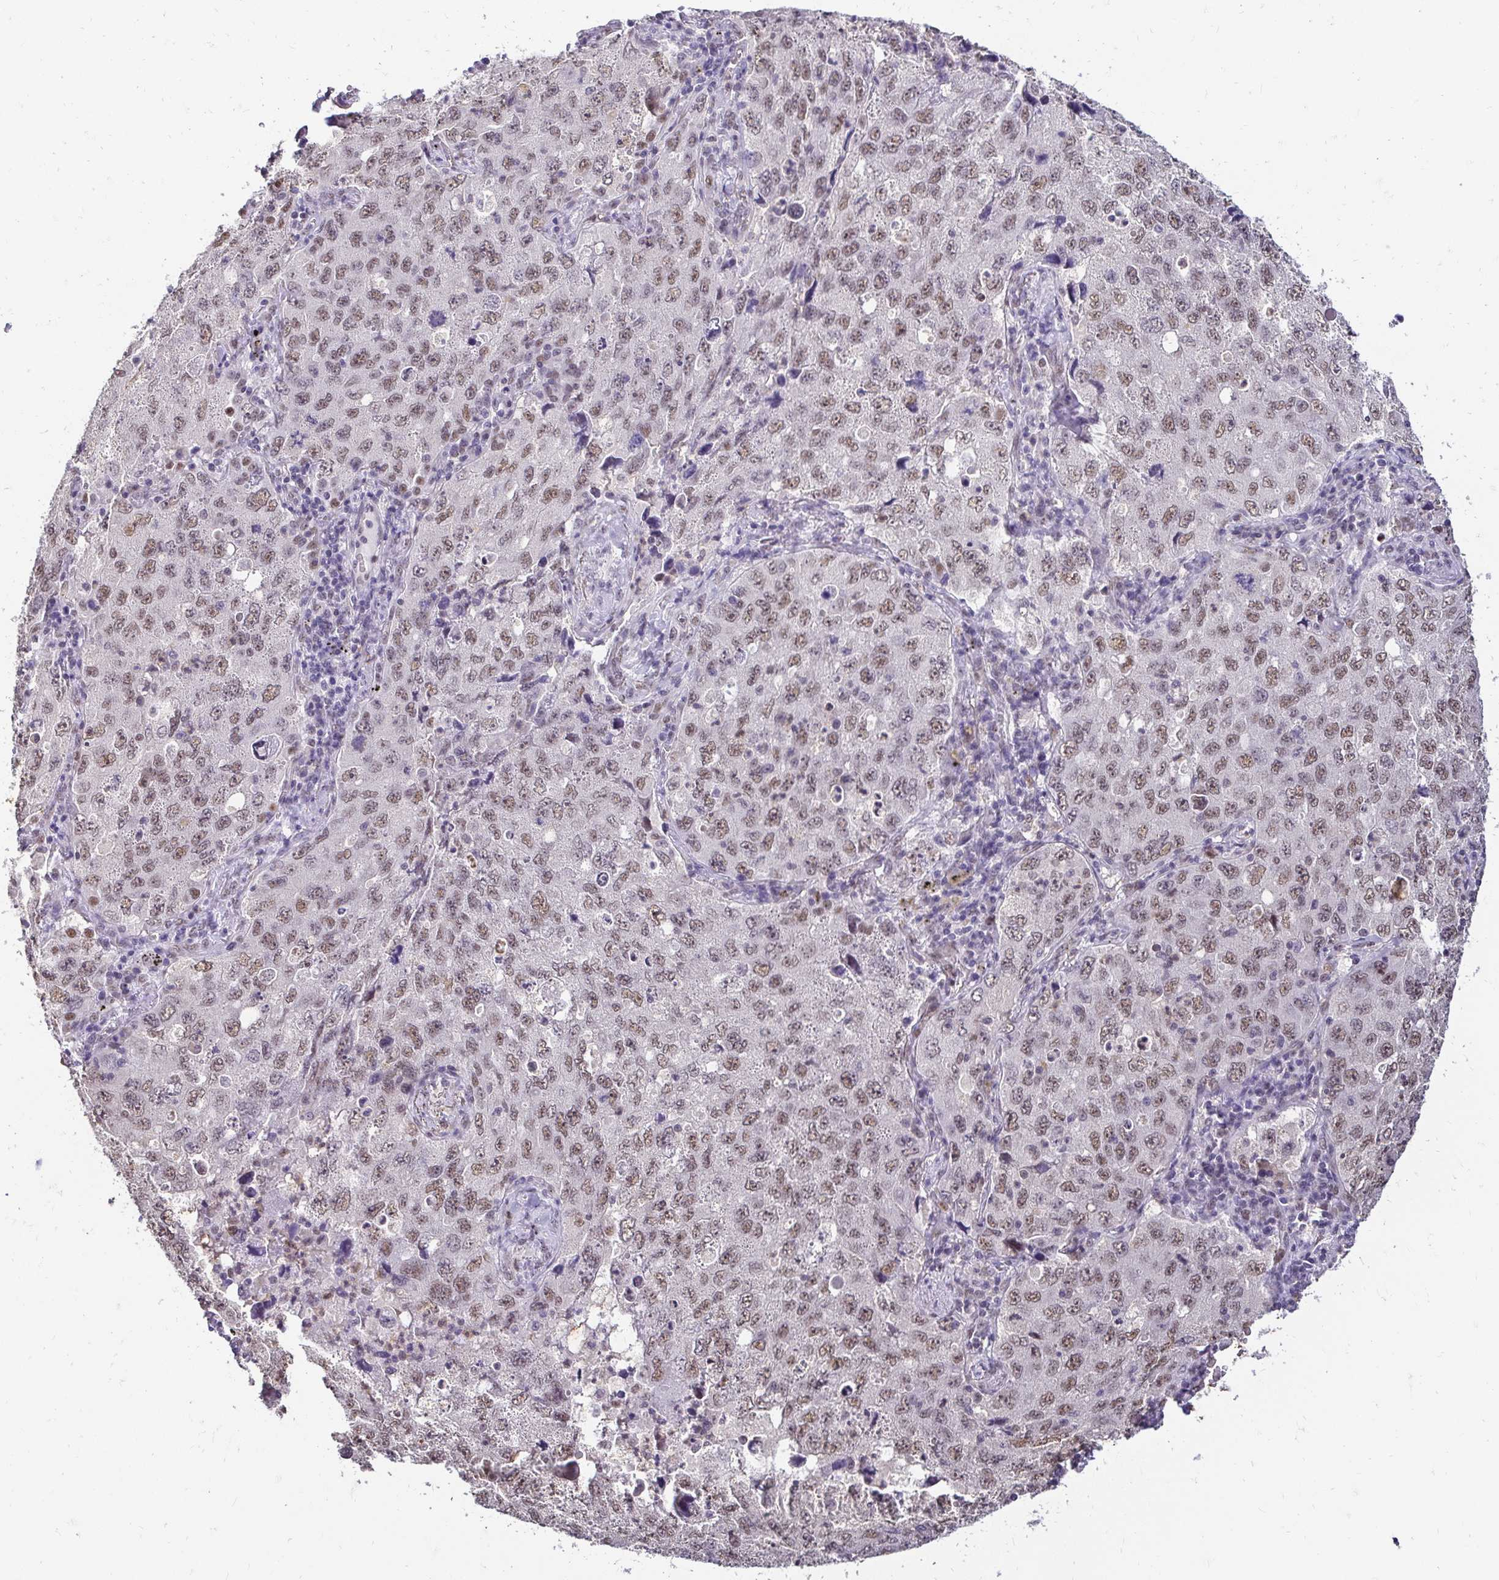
{"staining": {"intensity": "moderate", "quantity": ">75%", "location": "nuclear"}, "tissue": "lung cancer", "cell_type": "Tumor cells", "image_type": "cancer", "snomed": [{"axis": "morphology", "description": "Adenocarcinoma, NOS"}, {"axis": "topography", "description": "Lung"}], "caption": "High-power microscopy captured an immunohistochemistry (IHC) micrograph of lung adenocarcinoma, revealing moderate nuclear staining in about >75% of tumor cells.", "gene": "RIMS4", "patient": {"sex": "female", "age": 57}}